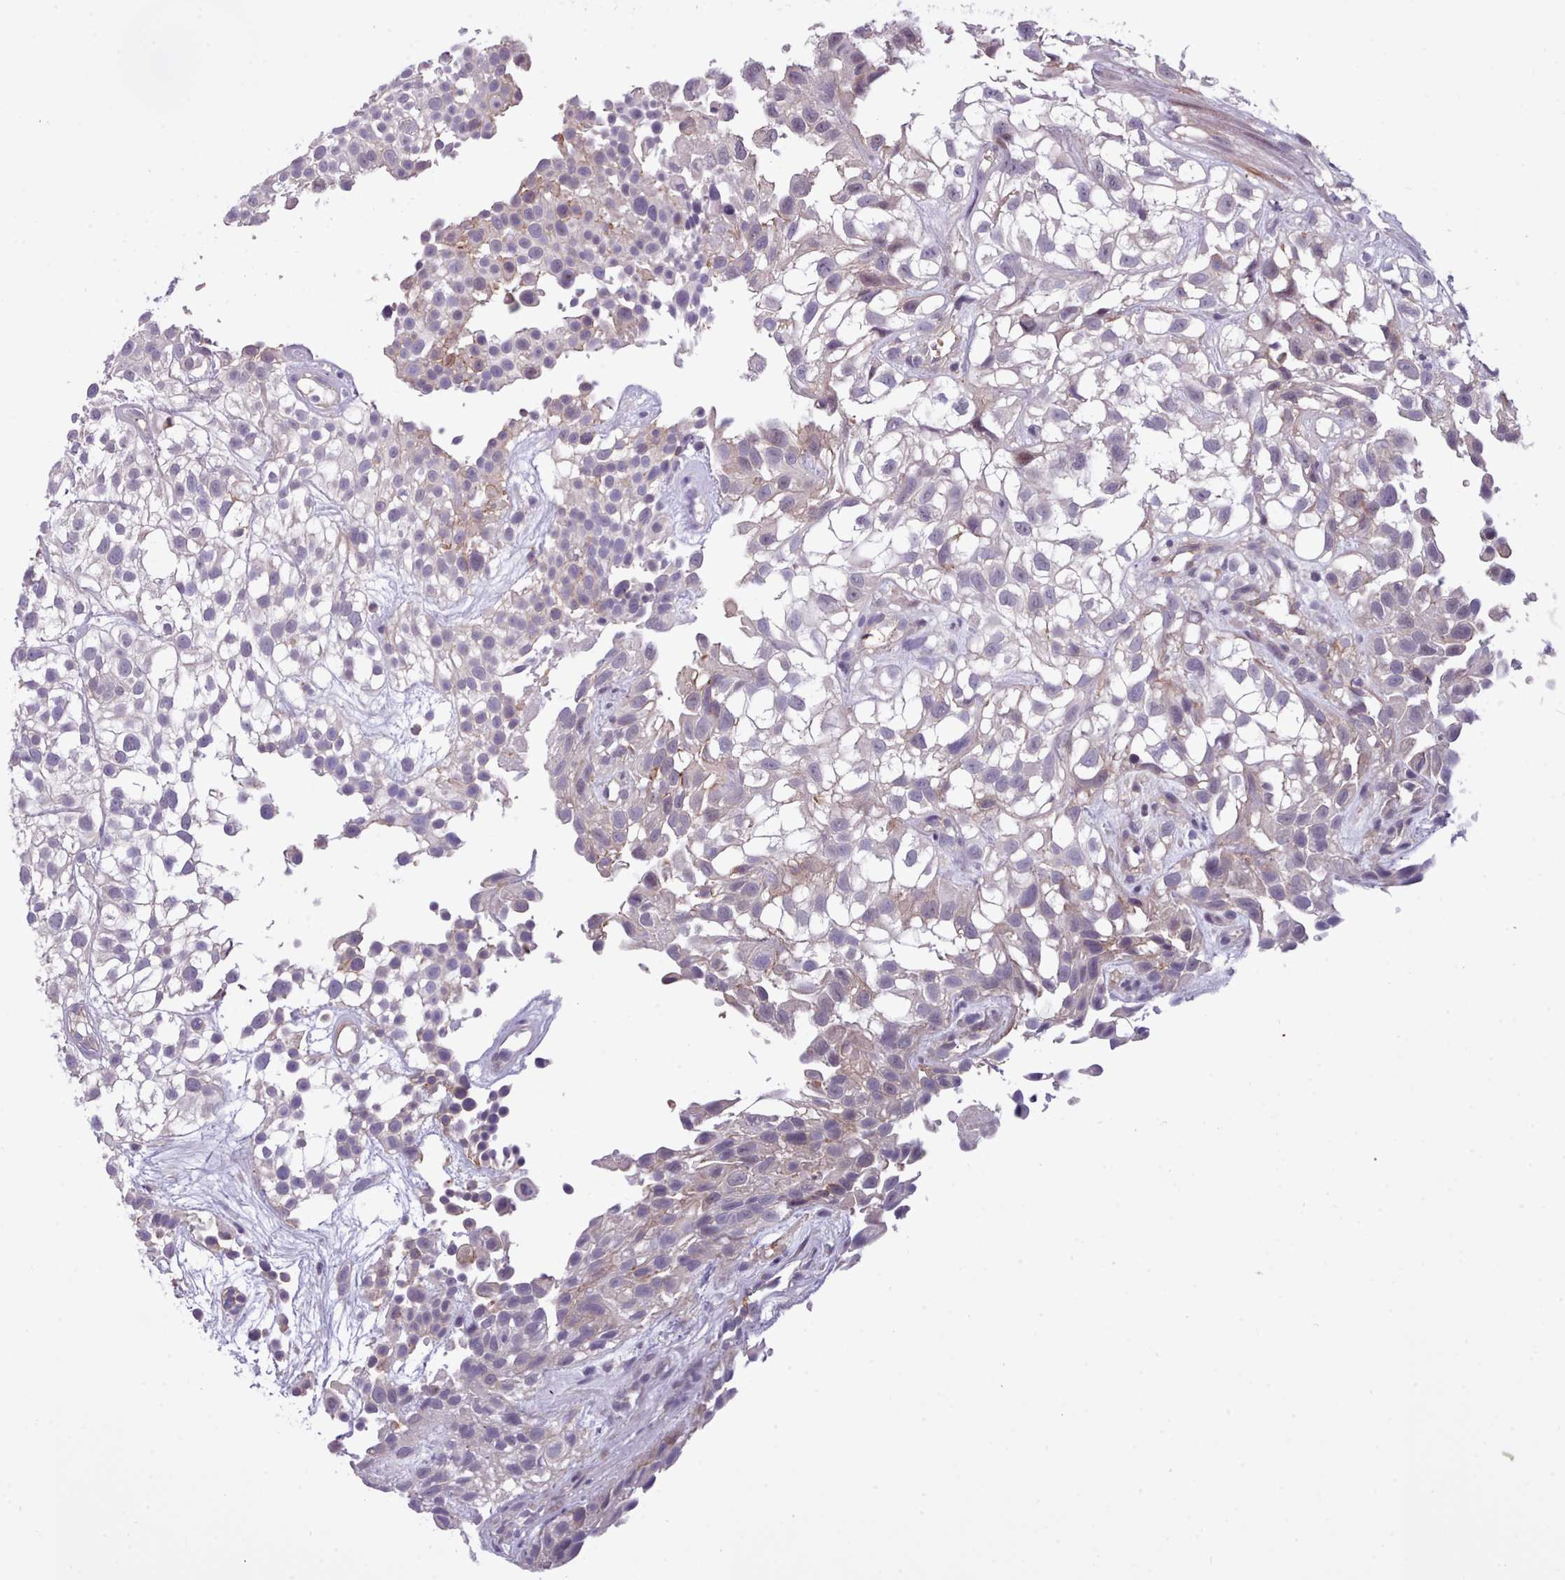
{"staining": {"intensity": "negative", "quantity": "none", "location": "none"}, "tissue": "urothelial cancer", "cell_type": "Tumor cells", "image_type": "cancer", "snomed": [{"axis": "morphology", "description": "Urothelial carcinoma, High grade"}, {"axis": "topography", "description": "Urinary bladder"}], "caption": "The image exhibits no staining of tumor cells in urothelial cancer. The staining is performed using DAB (3,3'-diaminobenzidine) brown chromogen with nuclei counter-stained in using hematoxylin.", "gene": "KCTD16", "patient": {"sex": "male", "age": 56}}